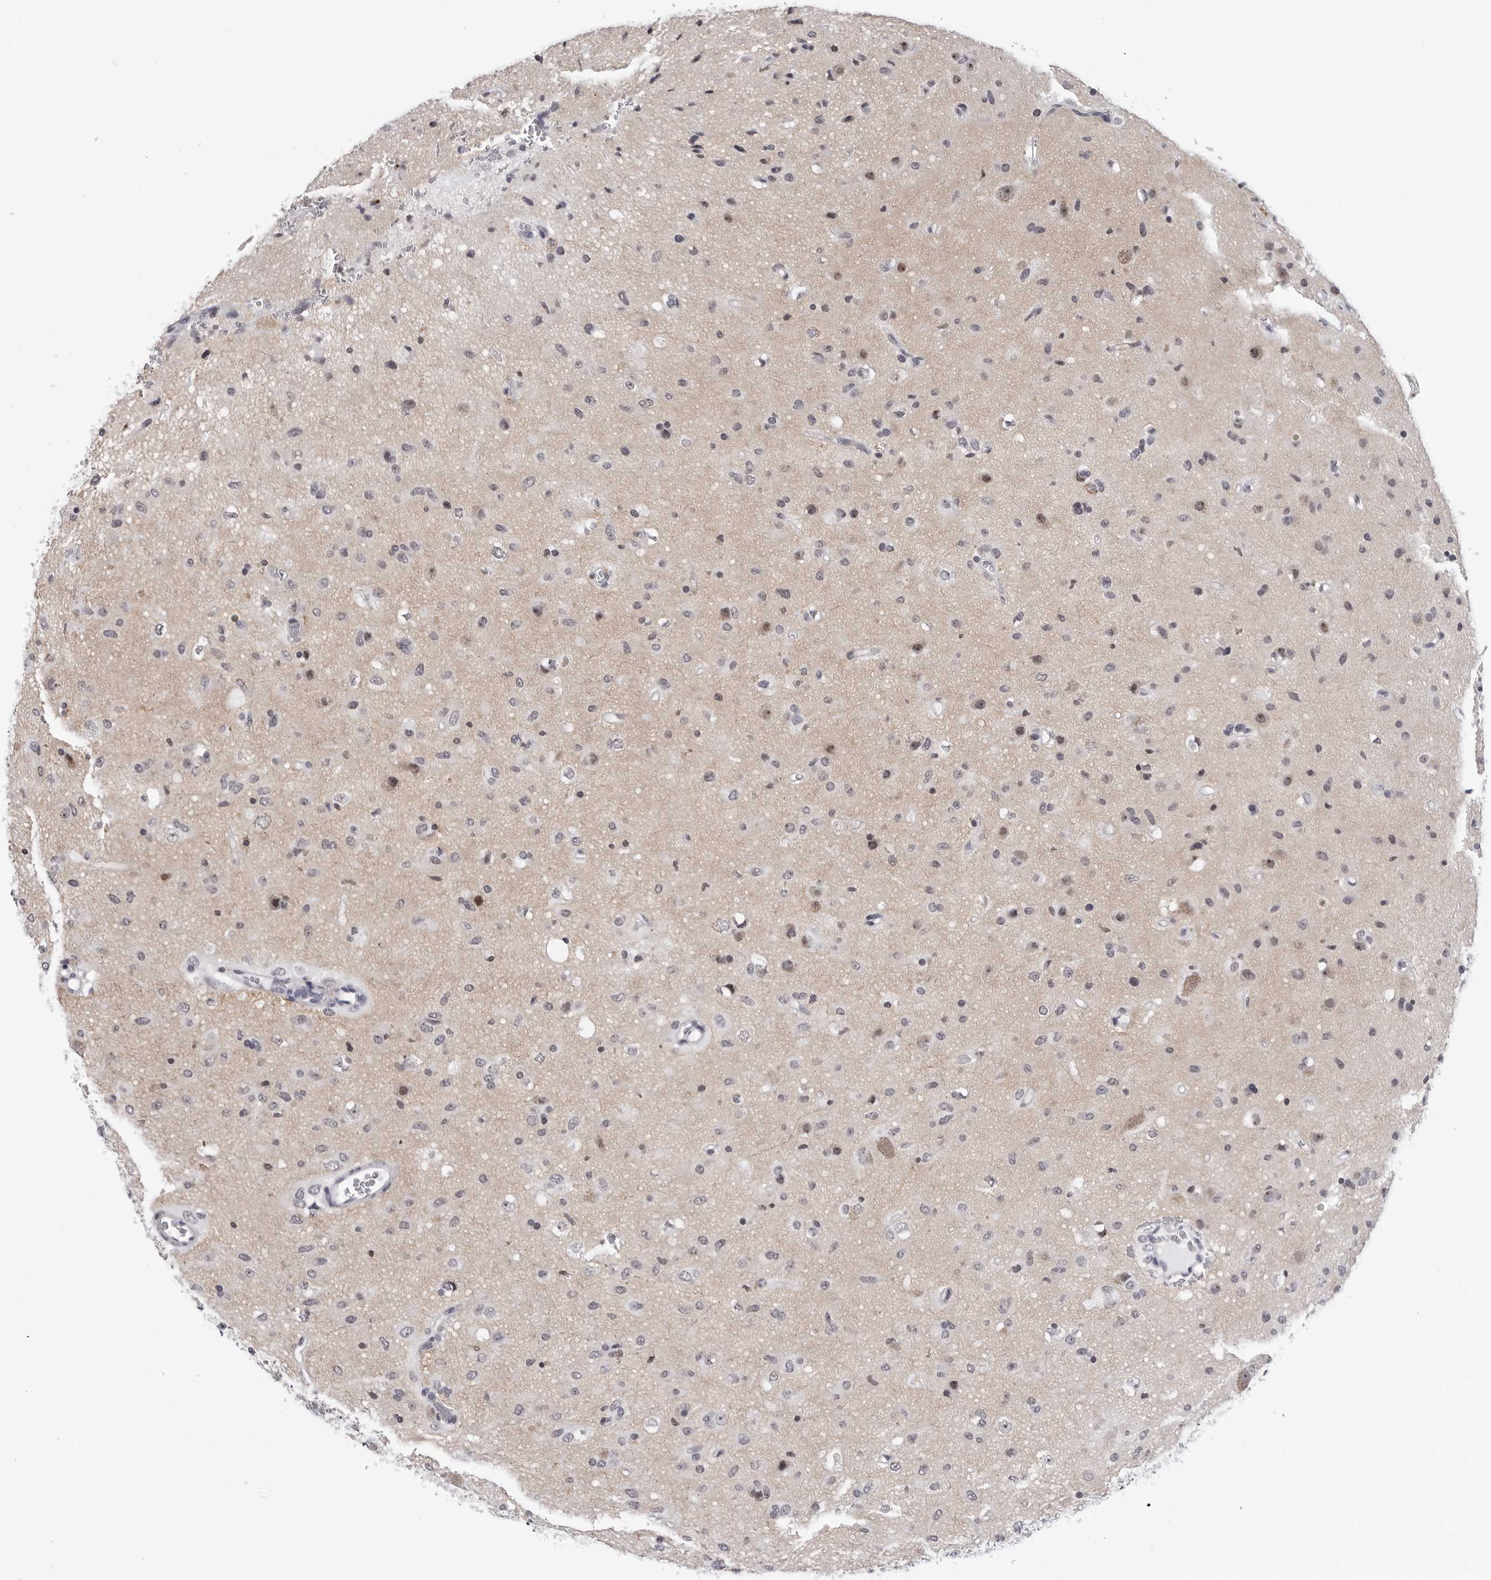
{"staining": {"intensity": "weak", "quantity": "<25%", "location": "nuclear"}, "tissue": "glioma", "cell_type": "Tumor cells", "image_type": "cancer", "snomed": [{"axis": "morphology", "description": "Glioma, malignant, Low grade"}, {"axis": "topography", "description": "Brain"}], "caption": "This is an immunohistochemistry photomicrograph of human low-grade glioma (malignant). There is no expression in tumor cells.", "gene": "GNL2", "patient": {"sex": "male", "age": 77}}